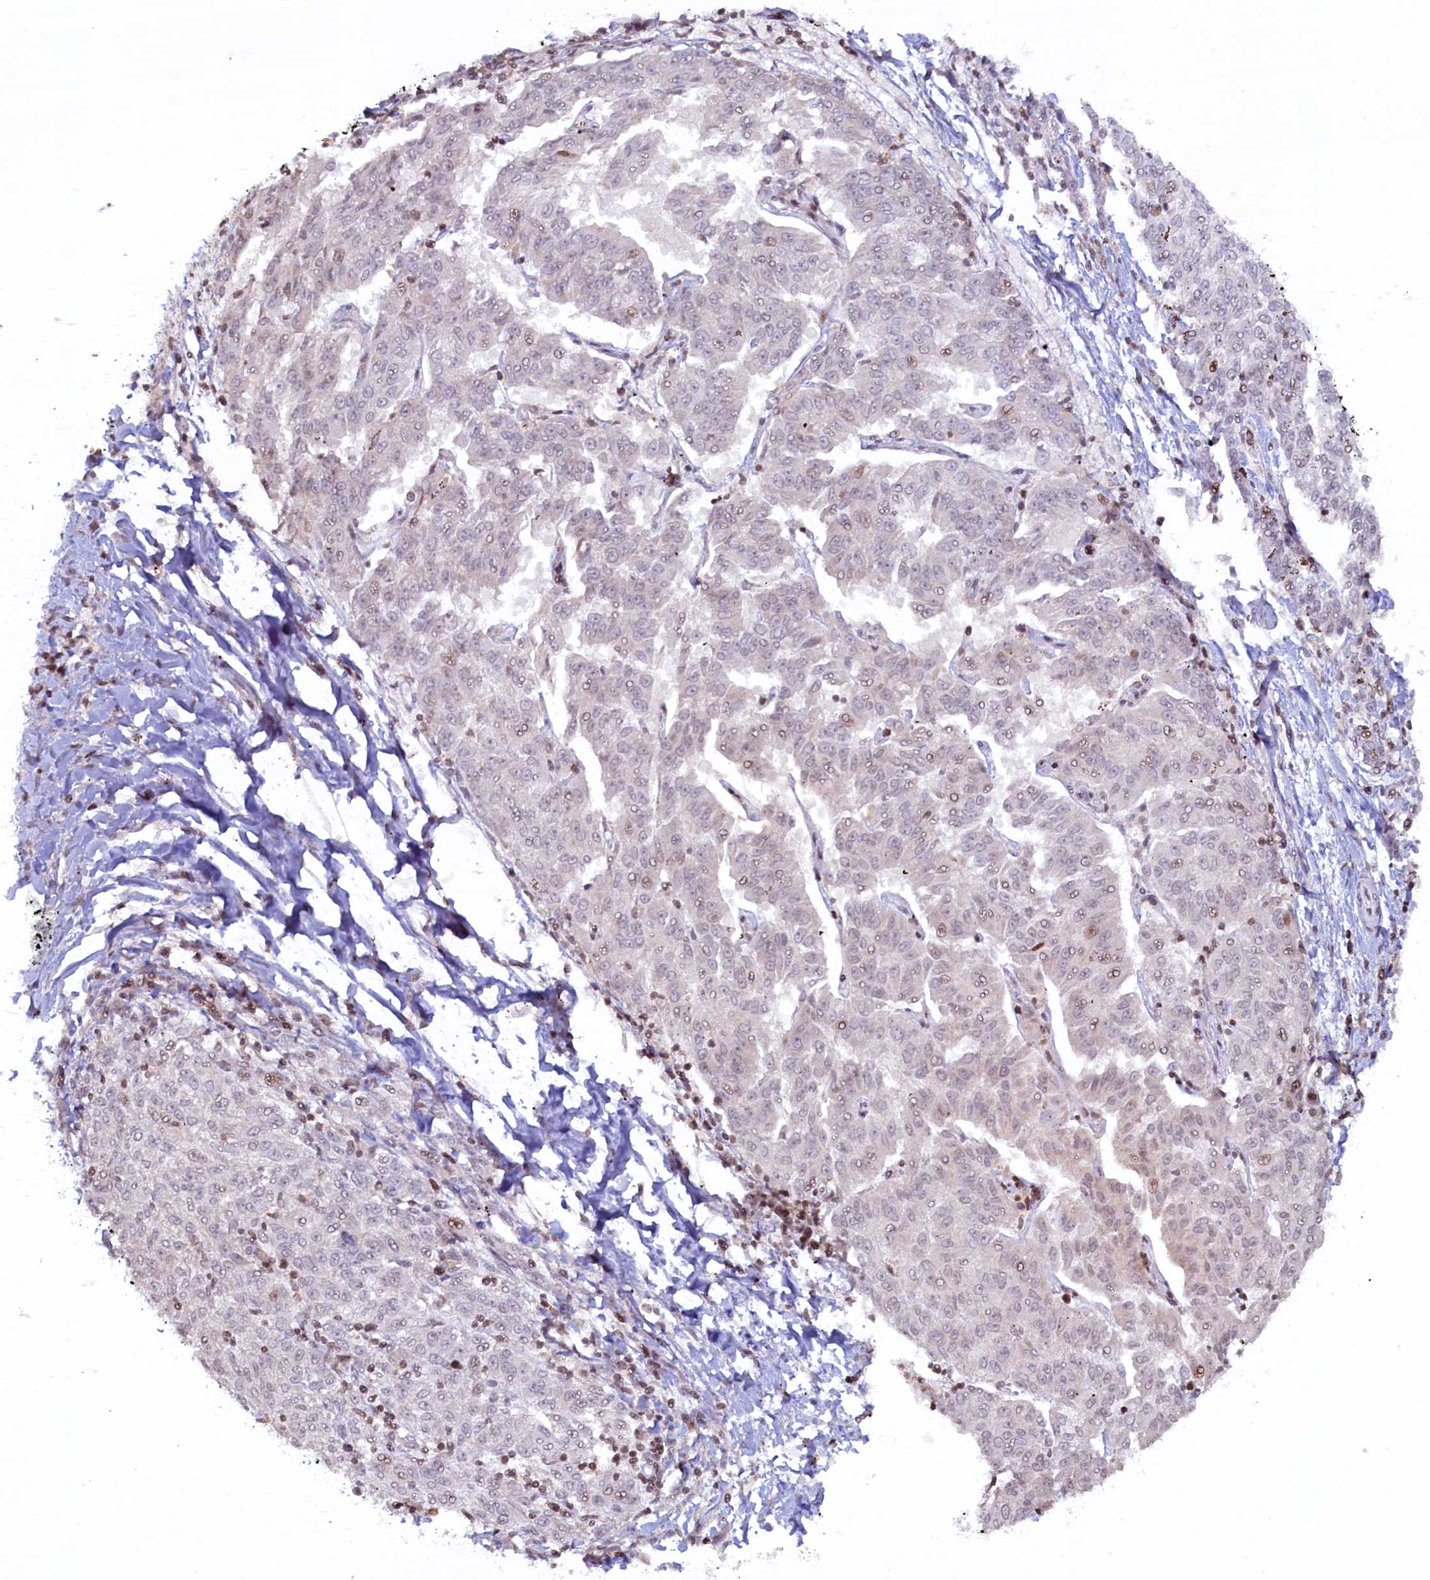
{"staining": {"intensity": "moderate", "quantity": "<25%", "location": "nuclear"}, "tissue": "melanoma", "cell_type": "Tumor cells", "image_type": "cancer", "snomed": [{"axis": "morphology", "description": "Malignant melanoma, NOS"}, {"axis": "topography", "description": "Skin"}], "caption": "Protein expression by IHC demonstrates moderate nuclear staining in approximately <25% of tumor cells in malignant melanoma.", "gene": "FYB1", "patient": {"sex": "female", "age": 72}}